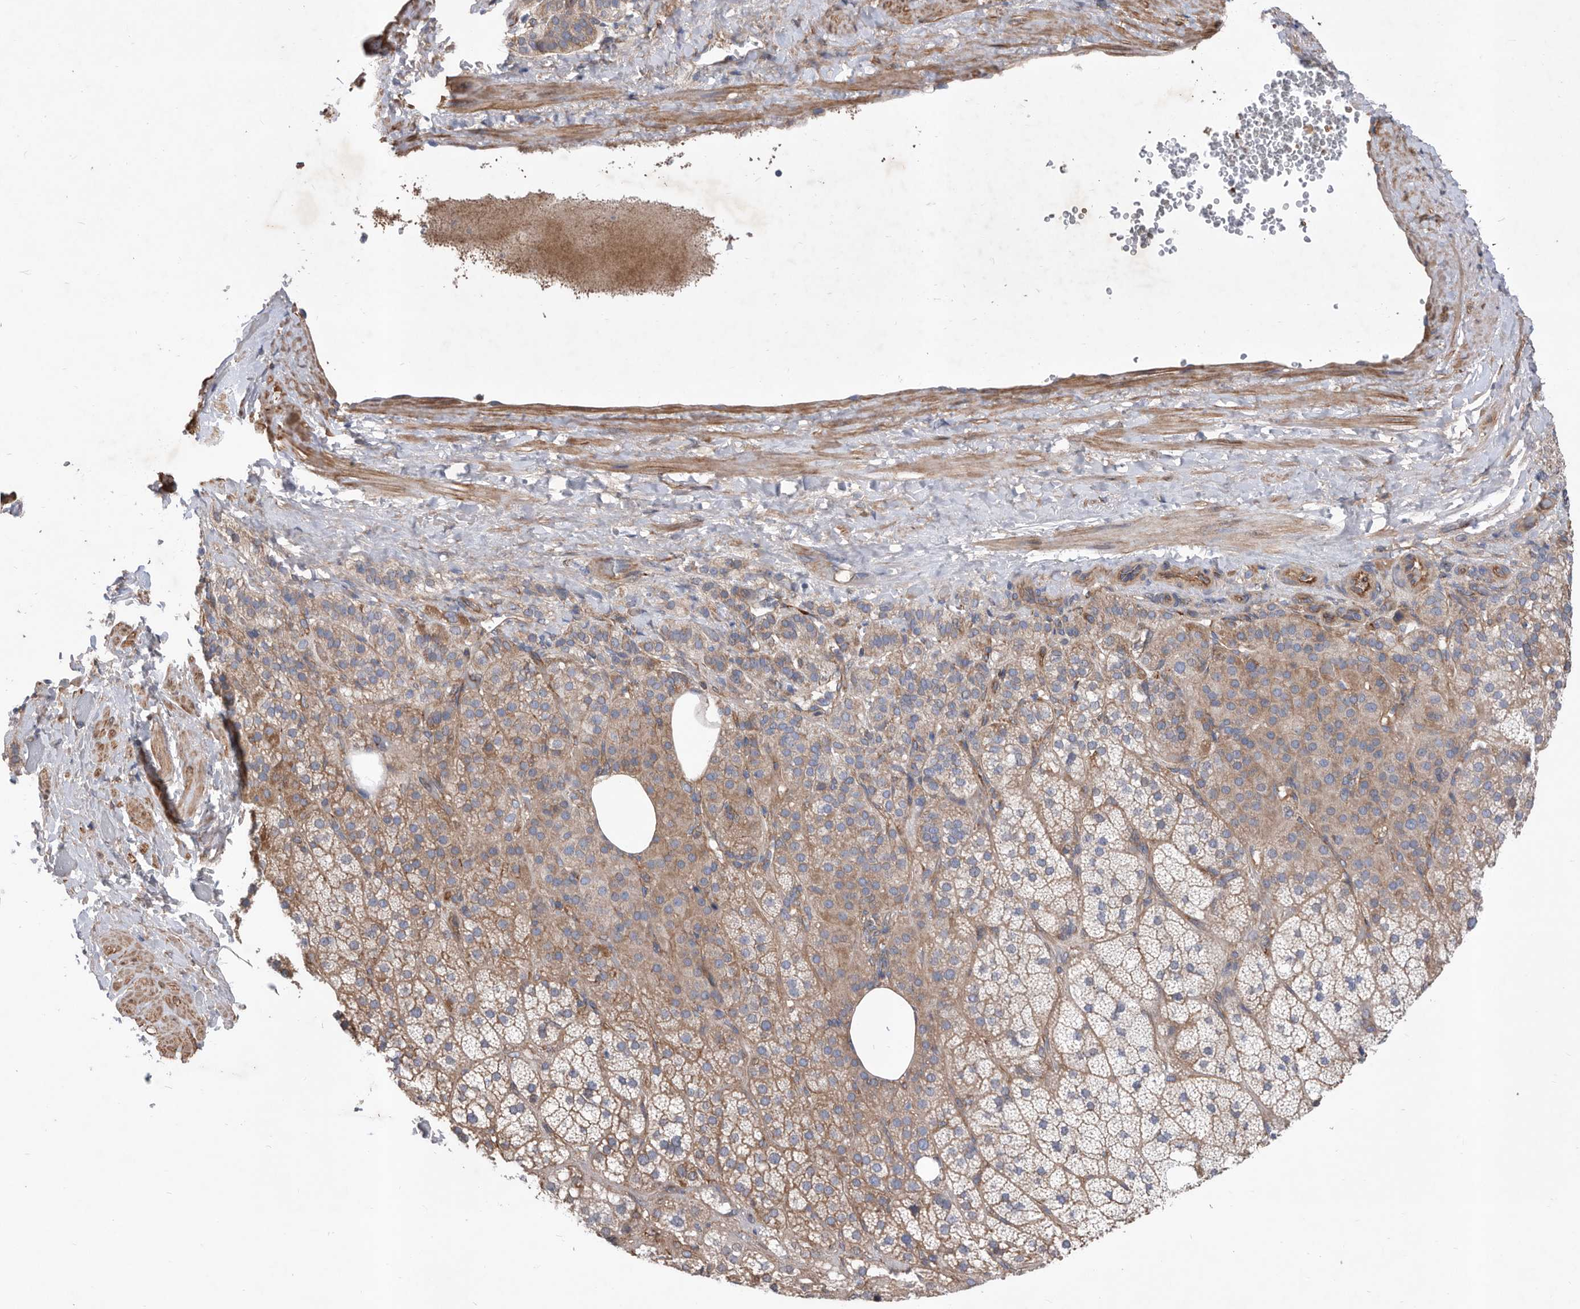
{"staining": {"intensity": "weak", "quantity": ">75%", "location": "cytoplasmic/membranous"}, "tissue": "adrenal gland", "cell_type": "Glandular cells", "image_type": "normal", "snomed": [{"axis": "morphology", "description": "Normal tissue, NOS"}, {"axis": "topography", "description": "Adrenal gland"}], "caption": "An image showing weak cytoplasmic/membranous expression in approximately >75% of glandular cells in benign adrenal gland, as visualized by brown immunohistochemical staining.", "gene": "ATP13A3", "patient": {"sex": "female", "age": 59}}